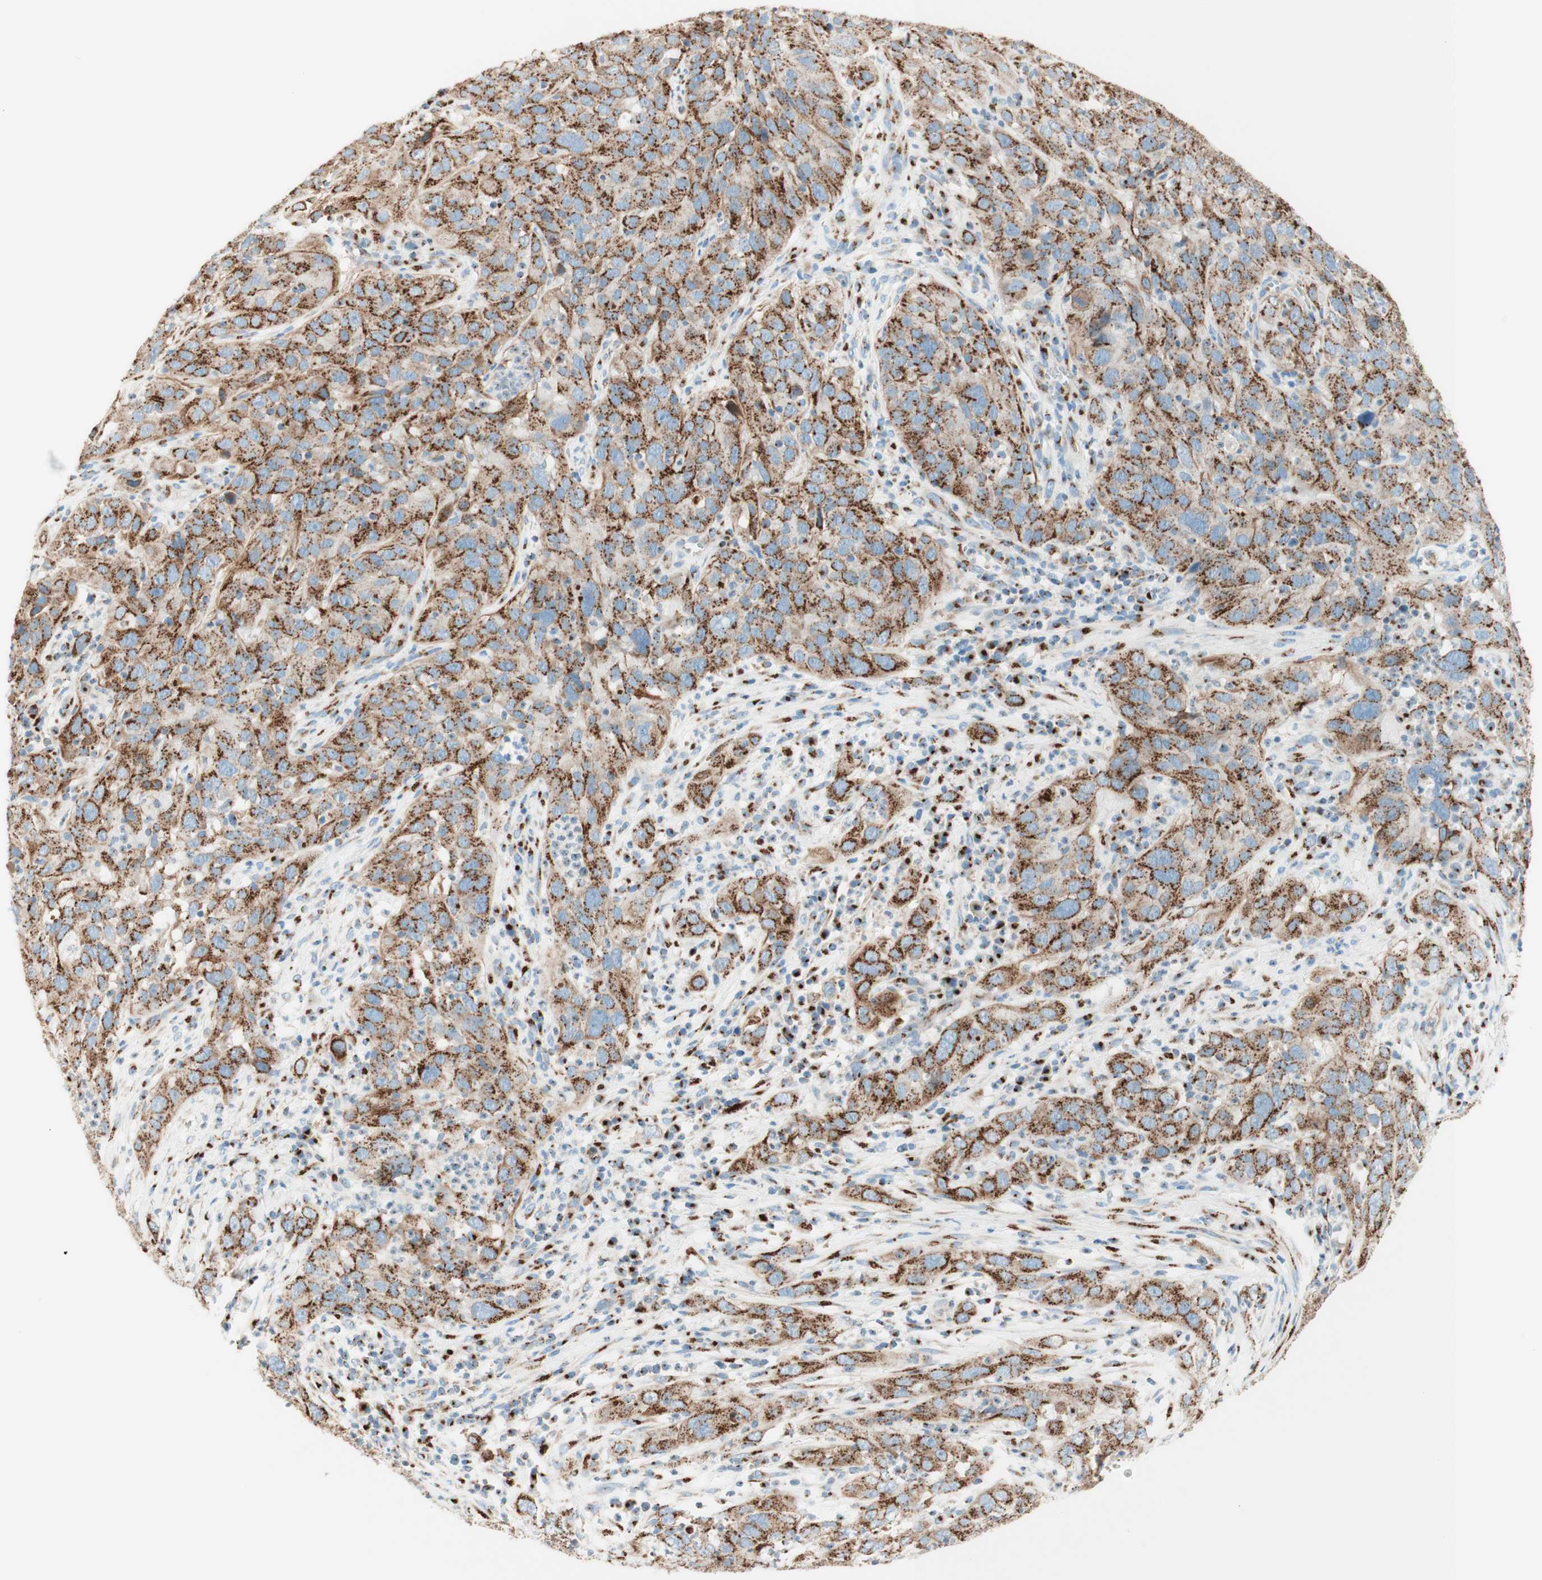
{"staining": {"intensity": "strong", "quantity": ">75%", "location": "cytoplasmic/membranous"}, "tissue": "cervical cancer", "cell_type": "Tumor cells", "image_type": "cancer", "snomed": [{"axis": "morphology", "description": "Squamous cell carcinoma, NOS"}, {"axis": "topography", "description": "Cervix"}], "caption": "Strong cytoplasmic/membranous staining is appreciated in approximately >75% of tumor cells in cervical squamous cell carcinoma. The staining is performed using DAB (3,3'-diaminobenzidine) brown chromogen to label protein expression. The nuclei are counter-stained blue using hematoxylin.", "gene": "GOLGB1", "patient": {"sex": "female", "age": 32}}